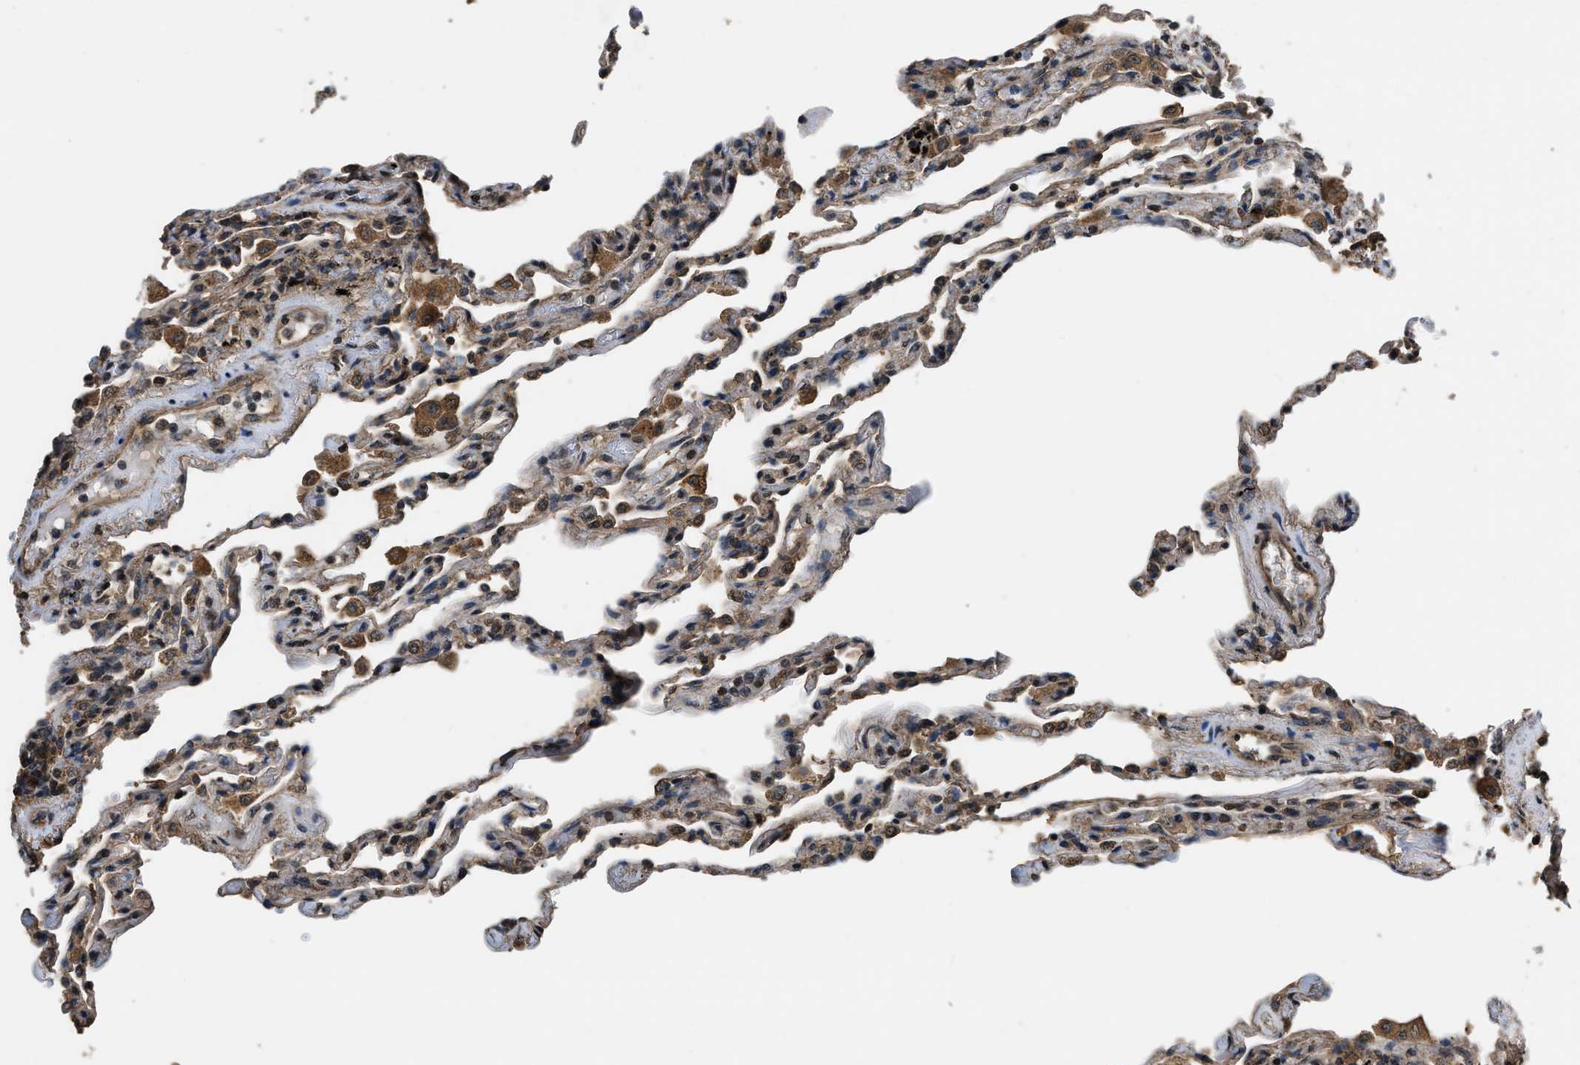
{"staining": {"intensity": "moderate", "quantity": ">75%", "location": "cytoplasmic/membranous,nuclear"}, "tissue": "lung", "cell_type": "Alveolar cells", "image_type": "normal", "snomed": [{"axis": "morphology", "description": "Normal tissue, NOS"}, {"axis": "topography", "description": "Lung"}], "caption": "Brown immunohistochemical staining in normal lung displays moderate cytoplasmic/membranous,nuclear positivity in about >75% of alveolar cells.", "gene": "DENND6B", "patient": {"sex": "male", "age": 59}}